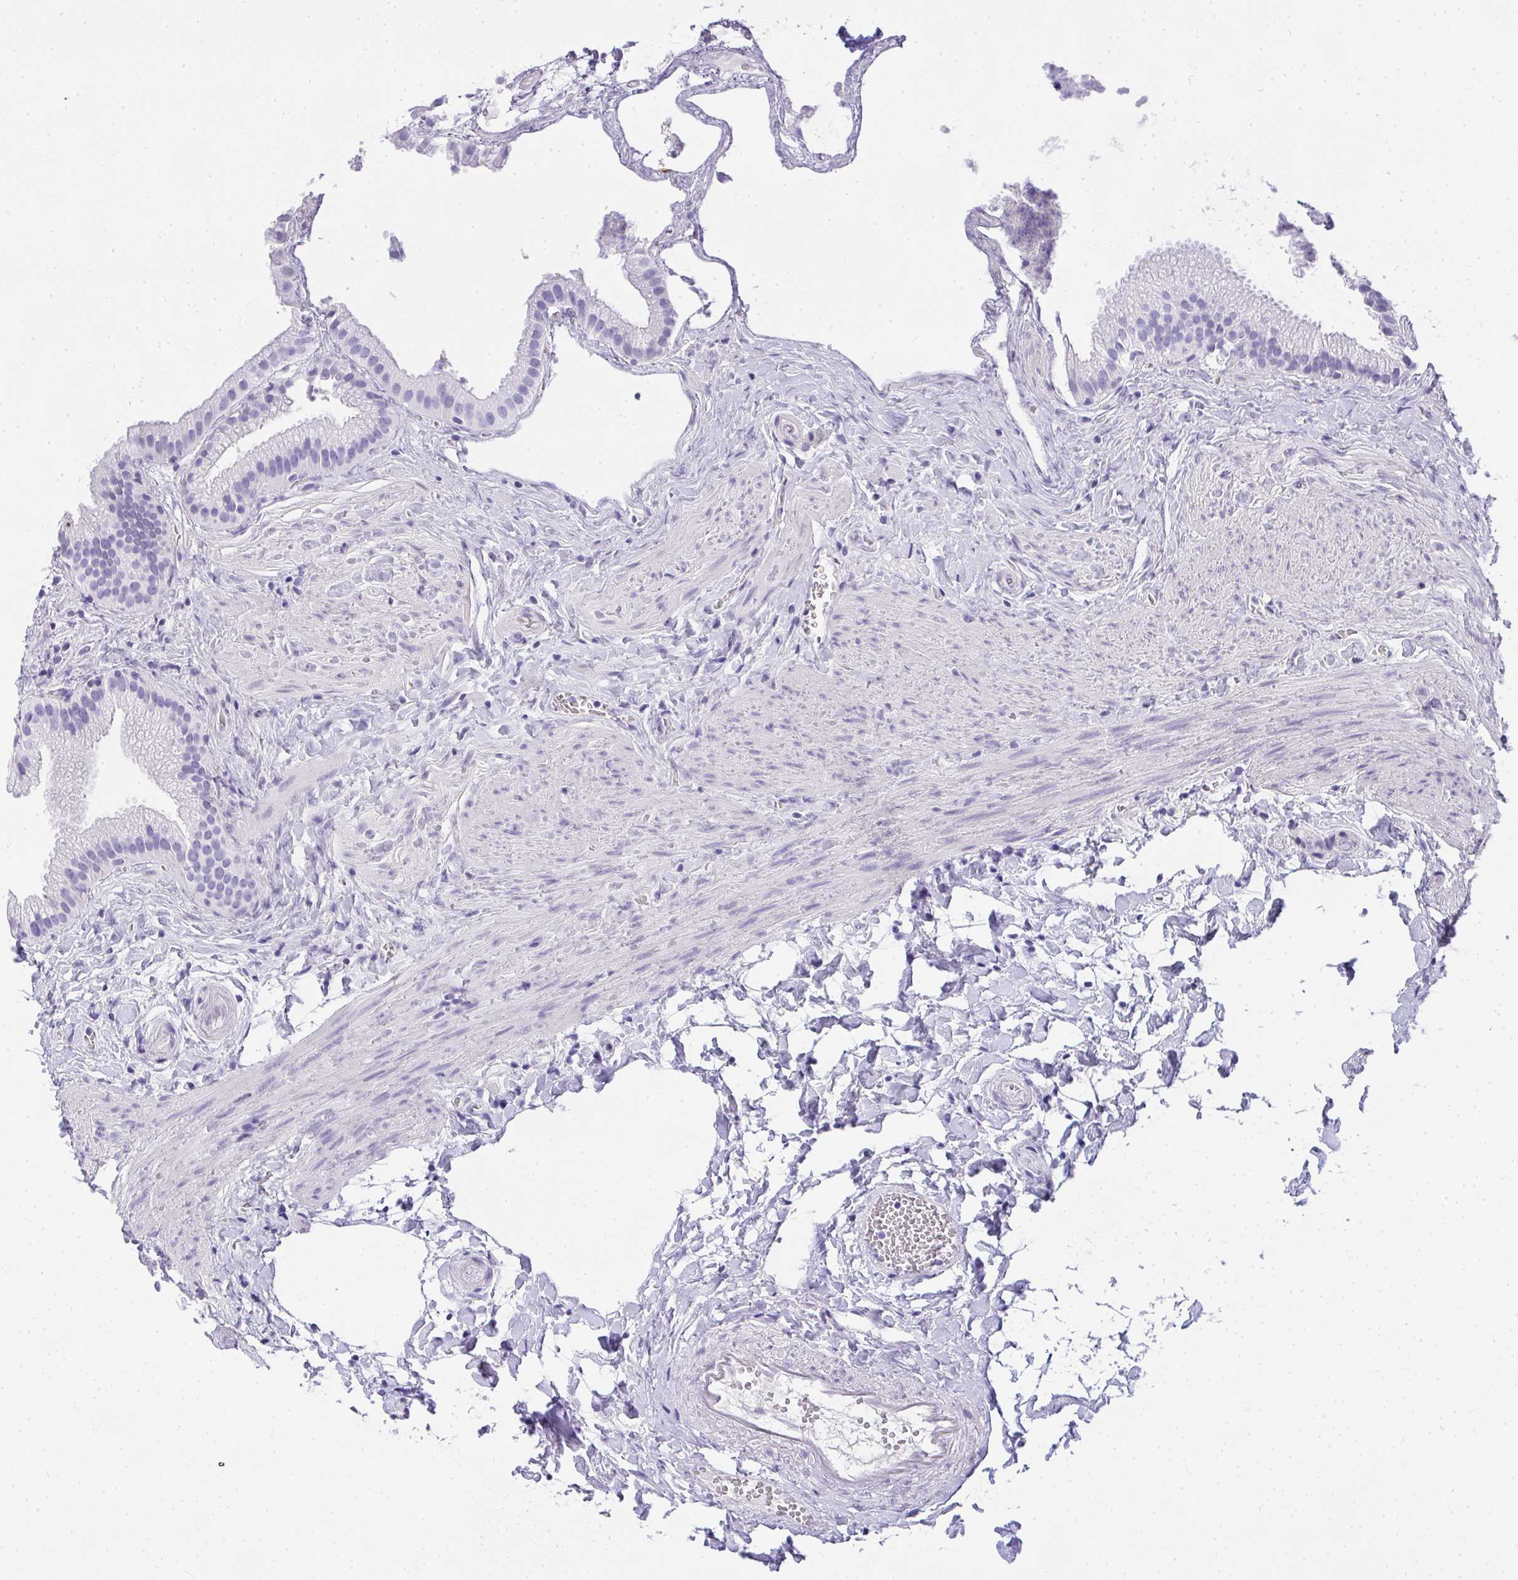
{"staining": {"intensity": "moderate", "quantity": "<25%", "location": "cytoplasmic/membranous"}, "tissue": "gallbladder", "cell_type": "Glandular cells", "image_type": "normal", "snomed": [{"axis": "morphology", "description": "Normal tissue, NOS"}, {"axis": "topography", "description": "Gallbladder"}], "caption": "A brown stain labels moderate cytoplasmic/membranous expression of a protein in glandular cells of benign gallbladder.", "gene": "AVIL", "patient": {"sex": "female", "age": 63}}